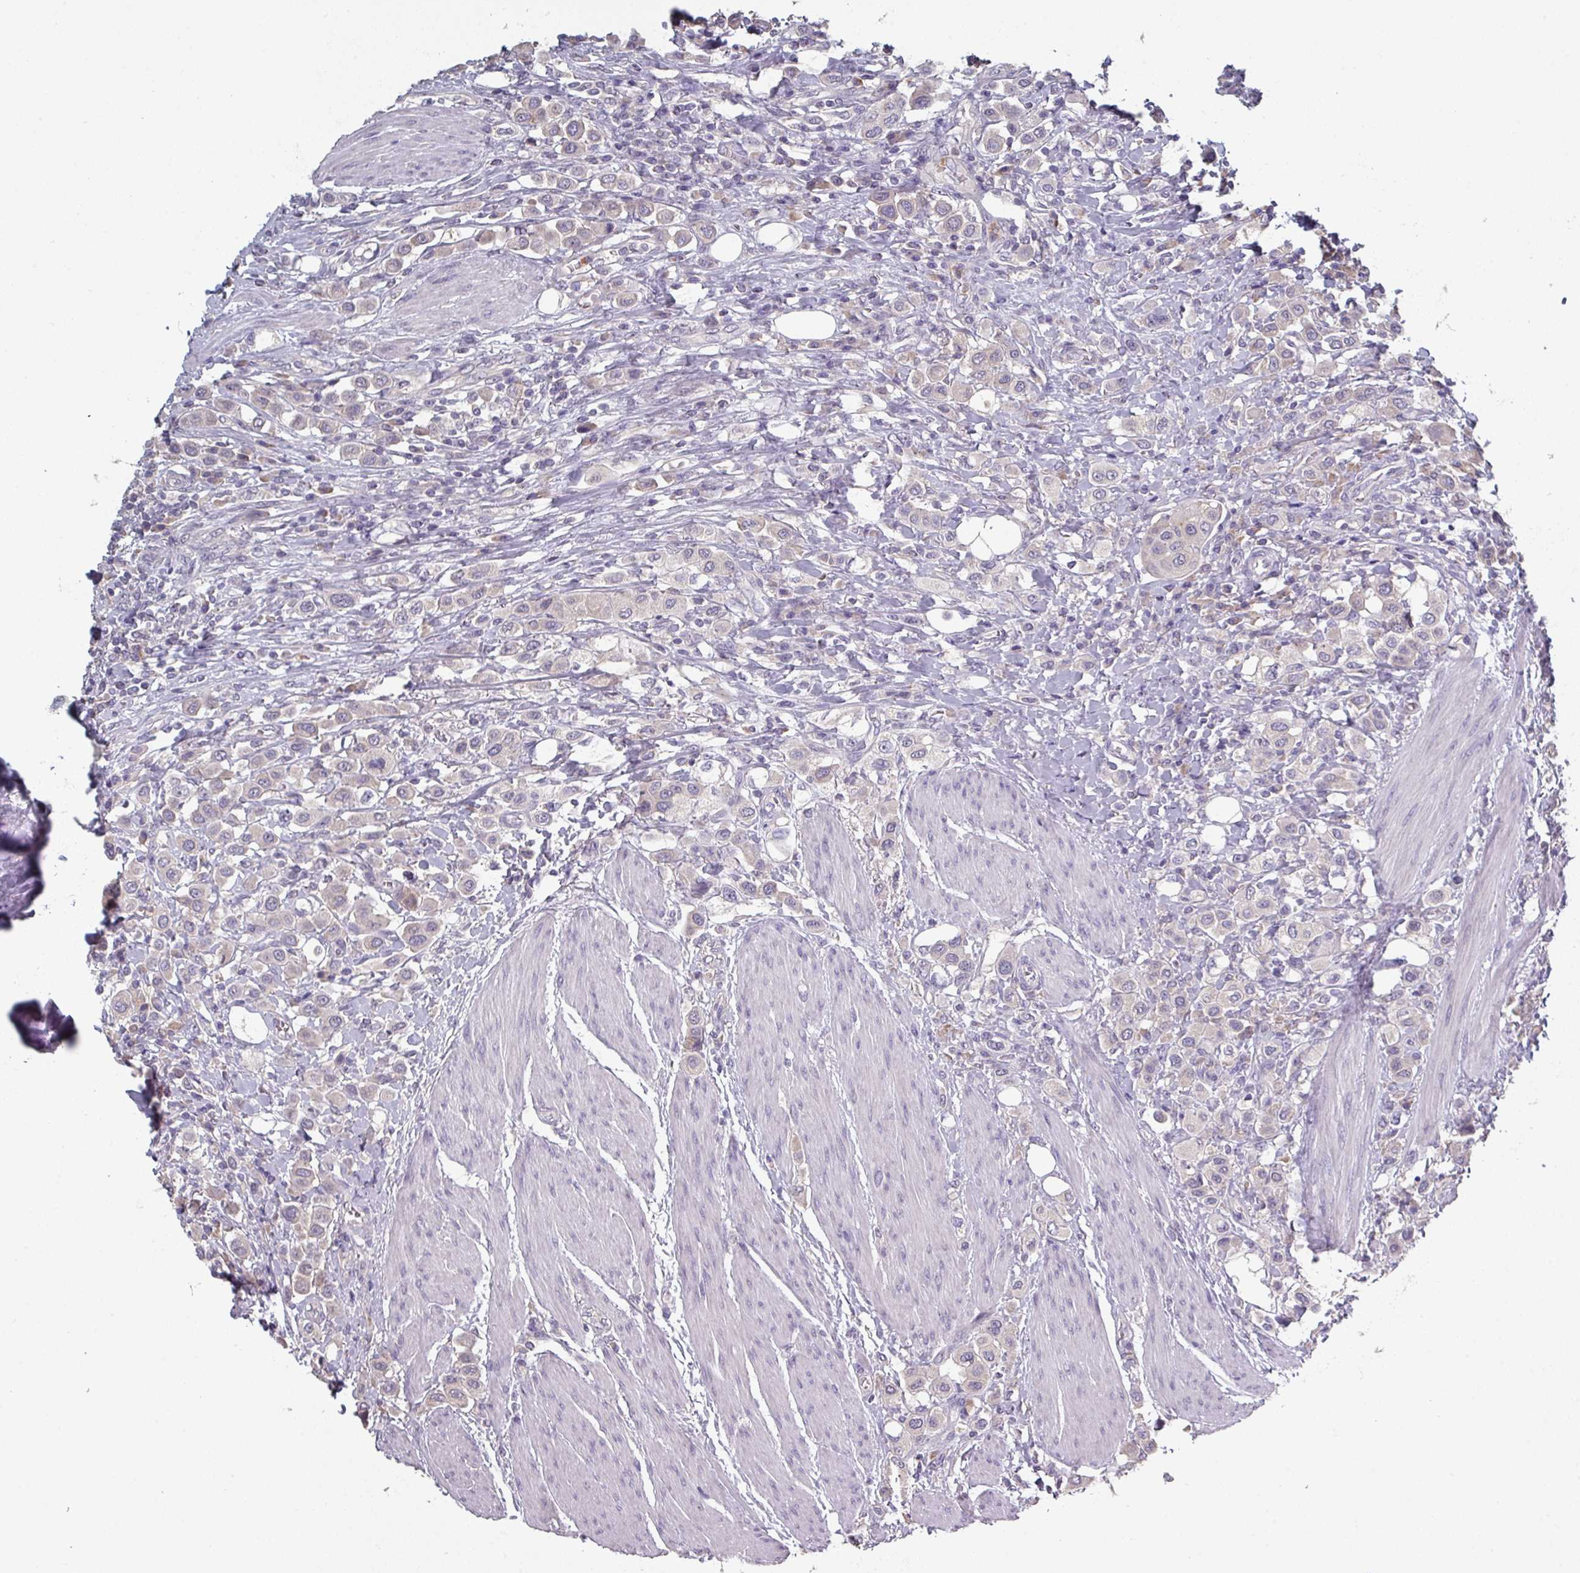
{"staining": {"intensity": "negative", "quantity": "none", "location": "none"}, "tissue": "urothelial cancer", "cell_type": "Tumor cells", "image_type": "cancer", "snomed": [{"axis": "morphology", "description": "Urothelial carcinoma, High grade"}, {"axis": "topography", "description": "Urinary bladder"}], "caption": "Tumor cells are negative for brown protein staining in urothelial cancer.", "gene": "PRAMEF8", "patient": {"sex": "male", "age": 50}}